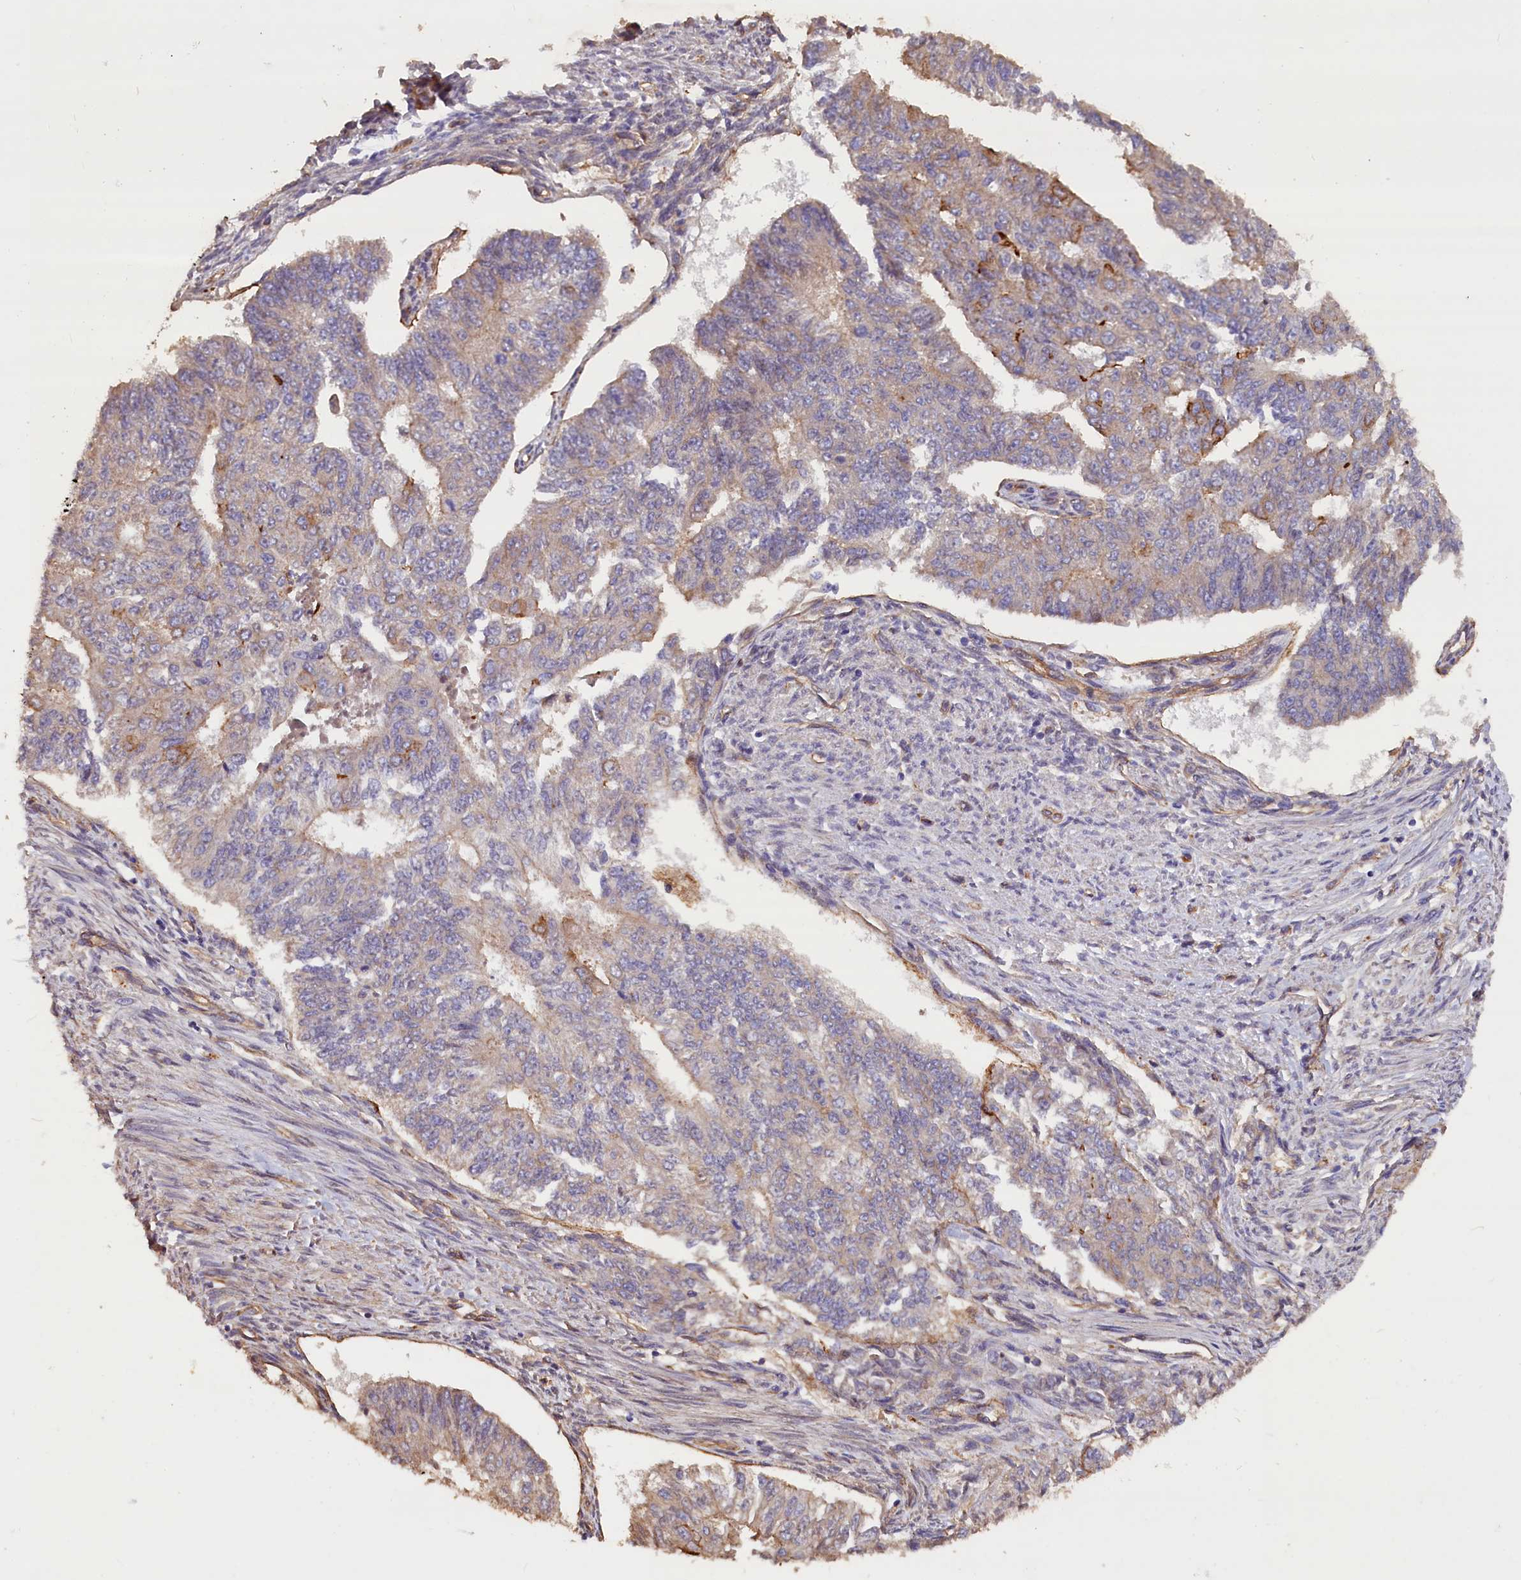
{"staining": {"intensity": "moderate", "quantity": "<25%", "location": "cytoplasmic/membranous"}, "tissue": "endometrial cancer", "cell_type": "Tumor cells", "image_type": "cancer", "snomed": [{"axis": "morphology", "description": "Adenocarcinoma, NOS"}, {"axis": "topography", "description": "Endometrium"}], "caption": "The image demonstrates immunohistochemical staining of endometrial cancer (adenocarcinoma). There is moderate cytoplasmic/membranous staining is seen in approximately <25% of tumor cells. The protein of interest is shown in brown color, while the nuclei are stained blue.", "gene": "ERMARD", "patient": {"sex": "female", "age": 32}}